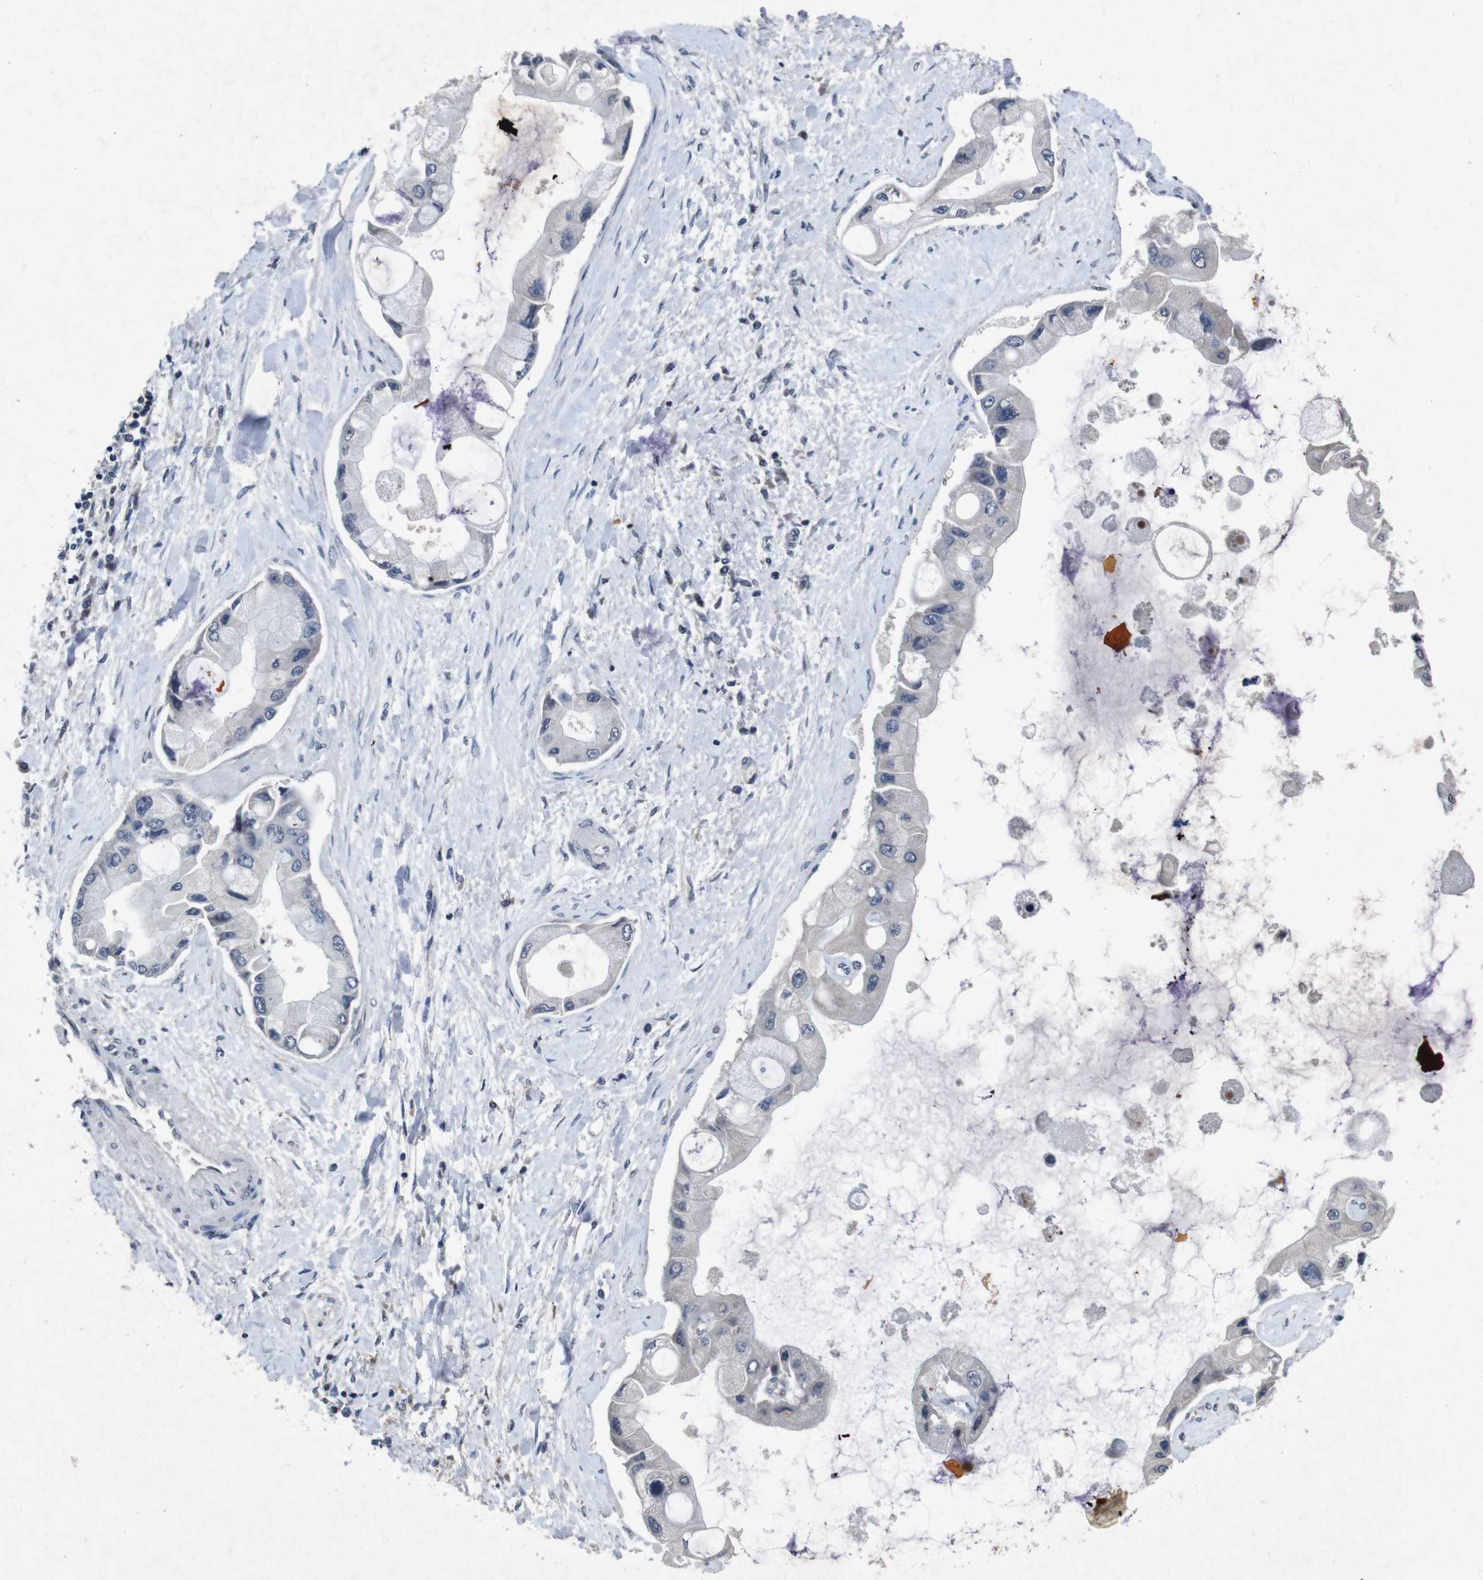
{"staining": {"intensity": "negative", "quantity": "none", "location": "none"}, "tissue": "liver cancer", "cell_type": "Tumor cells", "image_type": "cancer", "snomed": [{"axis": "morphology", "description": "Cholangiocarcinoma"}, {"axis": "topography", "description": "Liver"}], "caption": "Cholangiocarcinoma (liver) stained for a protein using IHC exhibits no expression tumor cells.", "gene": "AKT3", "patient": {"sex": "male", "age": 50}}